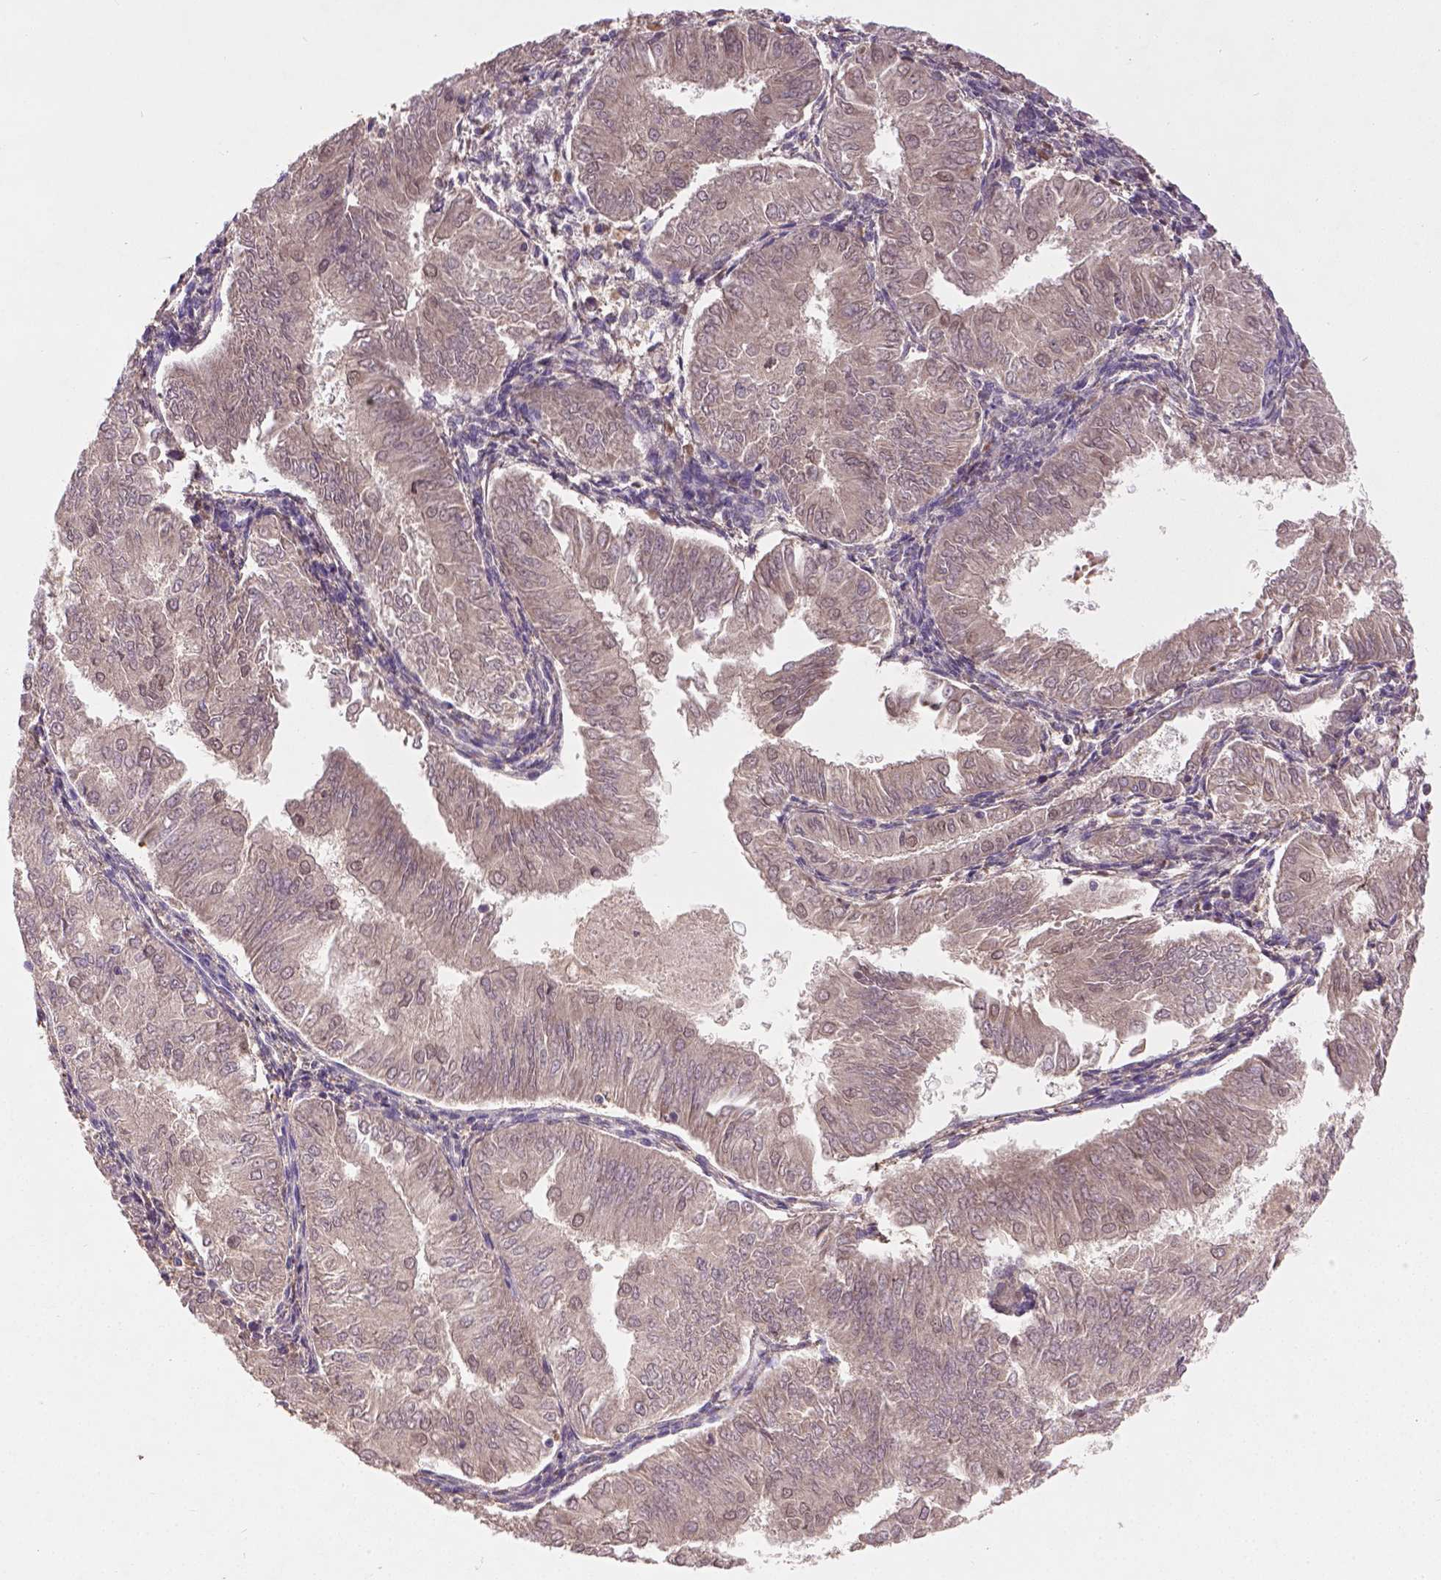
{"staining": {"intensity": "moderate", "quantity": "25%-75%", "location": "nuclear"}, "tissue": "endometrial cancer", "cell_type": "Tumor cells", "image_type": "cancer", "snomed": [{"axis": "morphology", "description": "Adenocarcinoma, NOS"}, {"axis": "topography", "description": "Endometrium"}], "caption": "Protein expression analysis of human endometrial cancer (adenocarcinoma) reveals moderate nuclear expression in approximately 25%-75% of tumor cells. Nuclei are stained in blue.", "gene": "SOX17", "patient": {"sex": "female", "age": 53}}